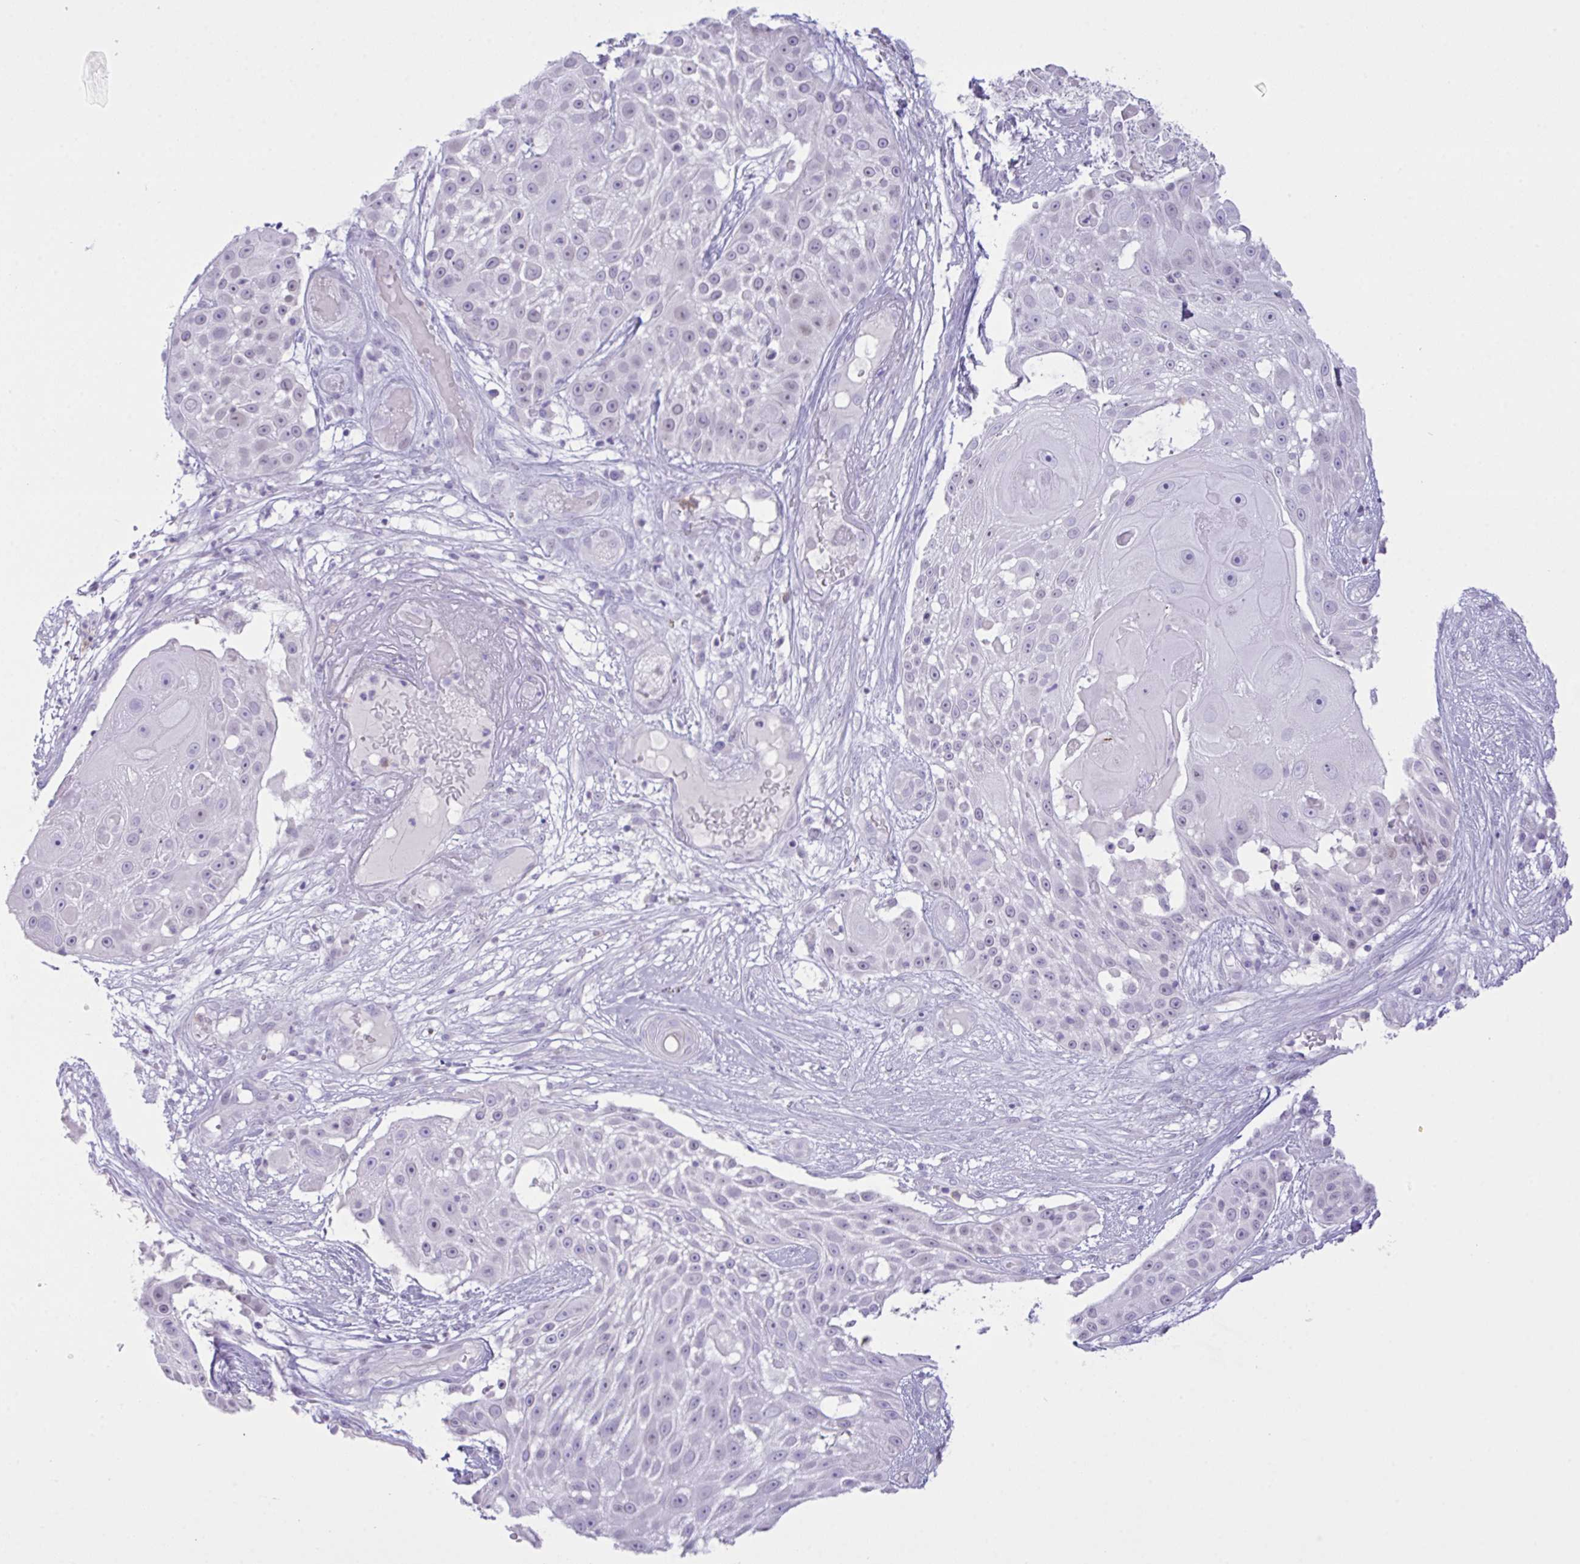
{"staining": {"intensity": "negative", "quantity": "none", "location": "none"}, "tissue": "skin cancer", "cell_type": "Tumor cells", "image_type": "cancer", "snomed": [{"axis": "morphology", "description": "Squamous cell carcinoma, NOS"}, {"axis": "topography", "description": "Skin"}], "caption": "Photomicrograph shows no protein staining in tumor cells of skin cancer (squamous cell carcinoma) tissue. (Stains: DAB (3,3'-diaminobenzidine) immunohistochemistry with hematoxylin counter stain, Microscopy: brightfield microscopy at high magnification).", "gene": "CST11", "patient": {"sex": "female", "age": 86}}